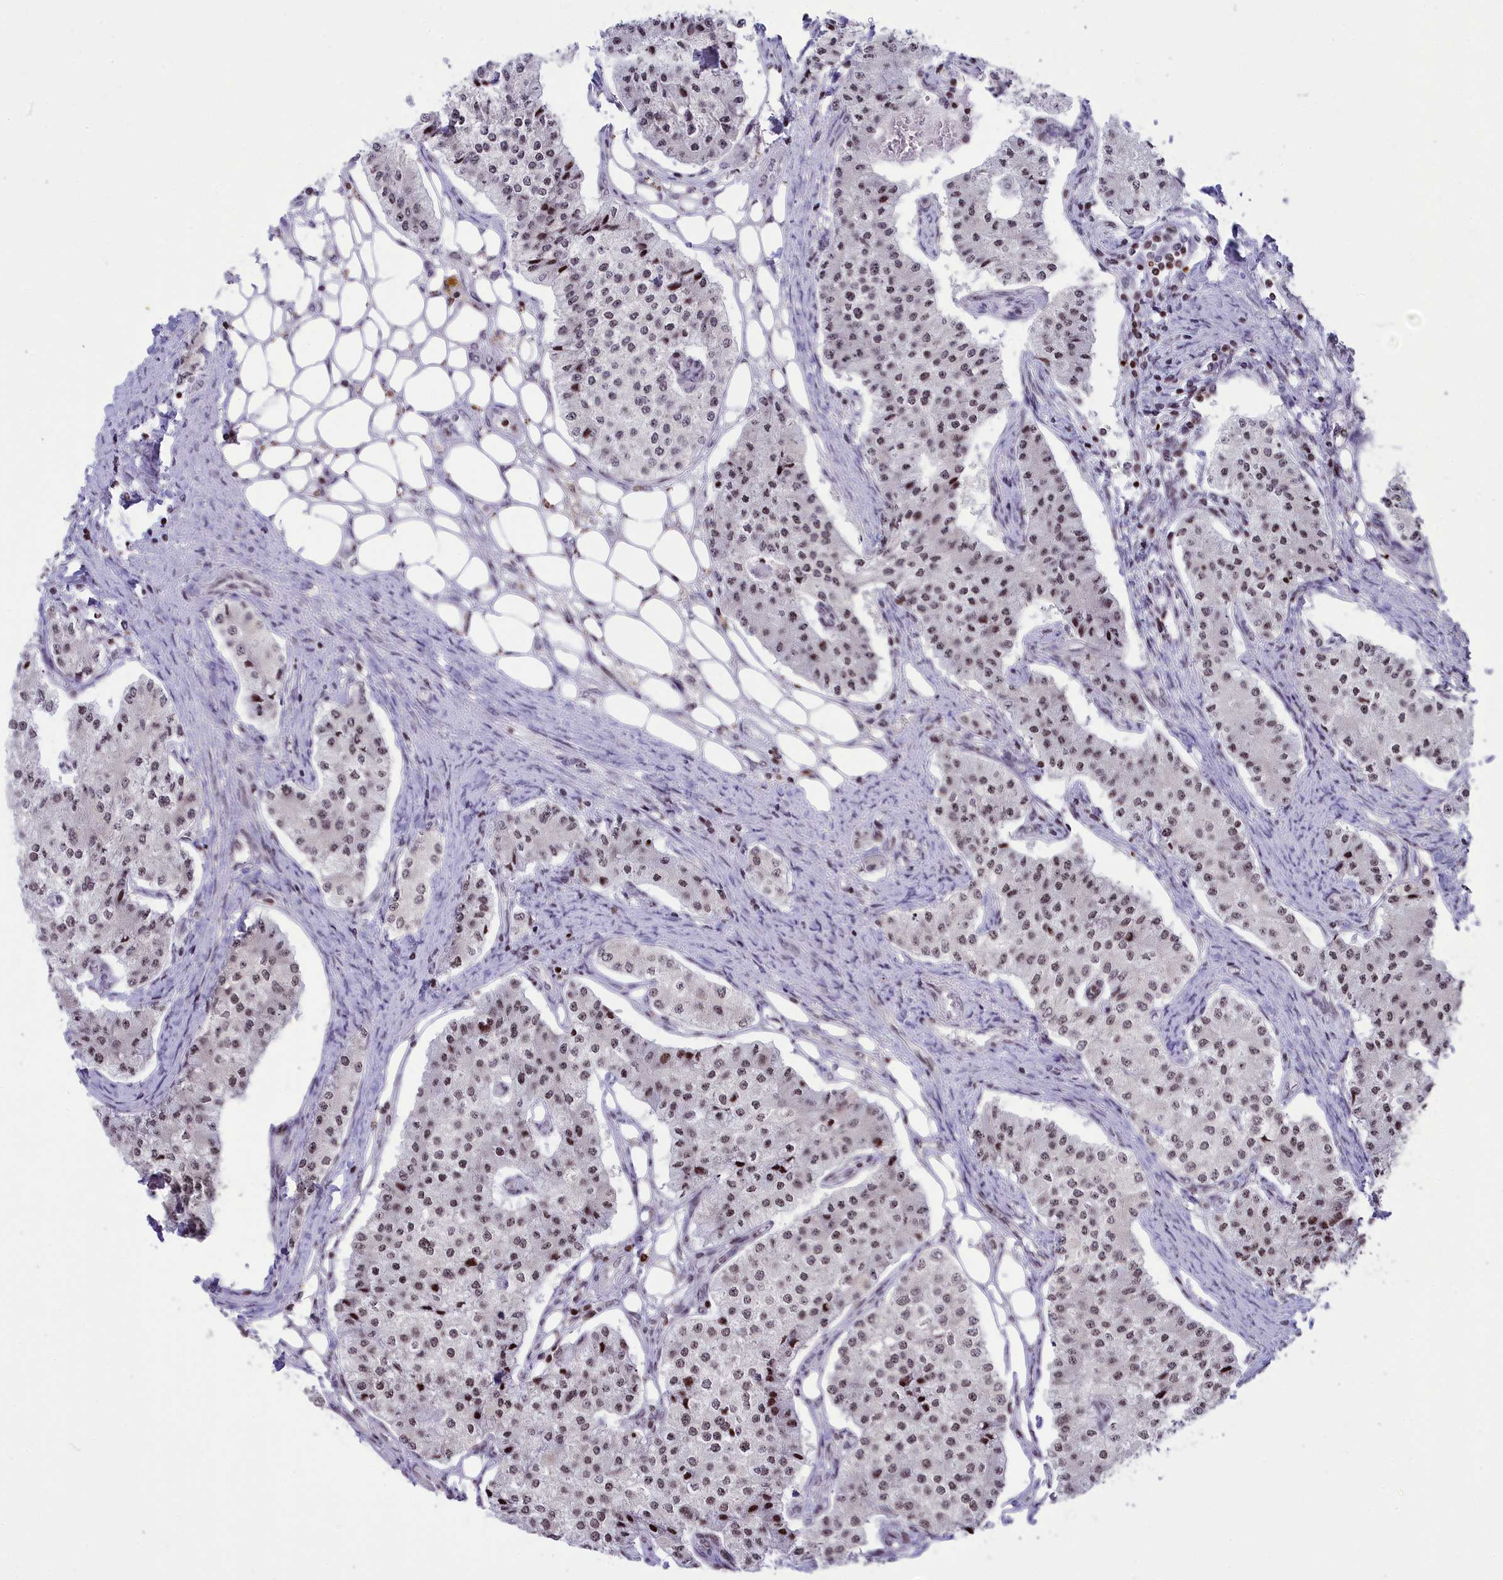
{"staining": {"intensity": "moderate", "quantity": ">75%", "location": "nuclear"}, "tissue": "carcinoid", "cell_type": "Tumor cells", "image_type": "cancer", "snomed": [{"axis": "morphology", "description": "Carcinoid, malignant, NOS"}, {"axis": "topography", "description": "Colon"}], "caption": "An immunohistochemistry photomicrograph of neoplastic tissue is shown. Protein staining in brown shows moderate nuclear positivity in malignant carcinoid within tumor cells.", "gene": "TET2", "patient": {"sex": "female", "age": 52}}